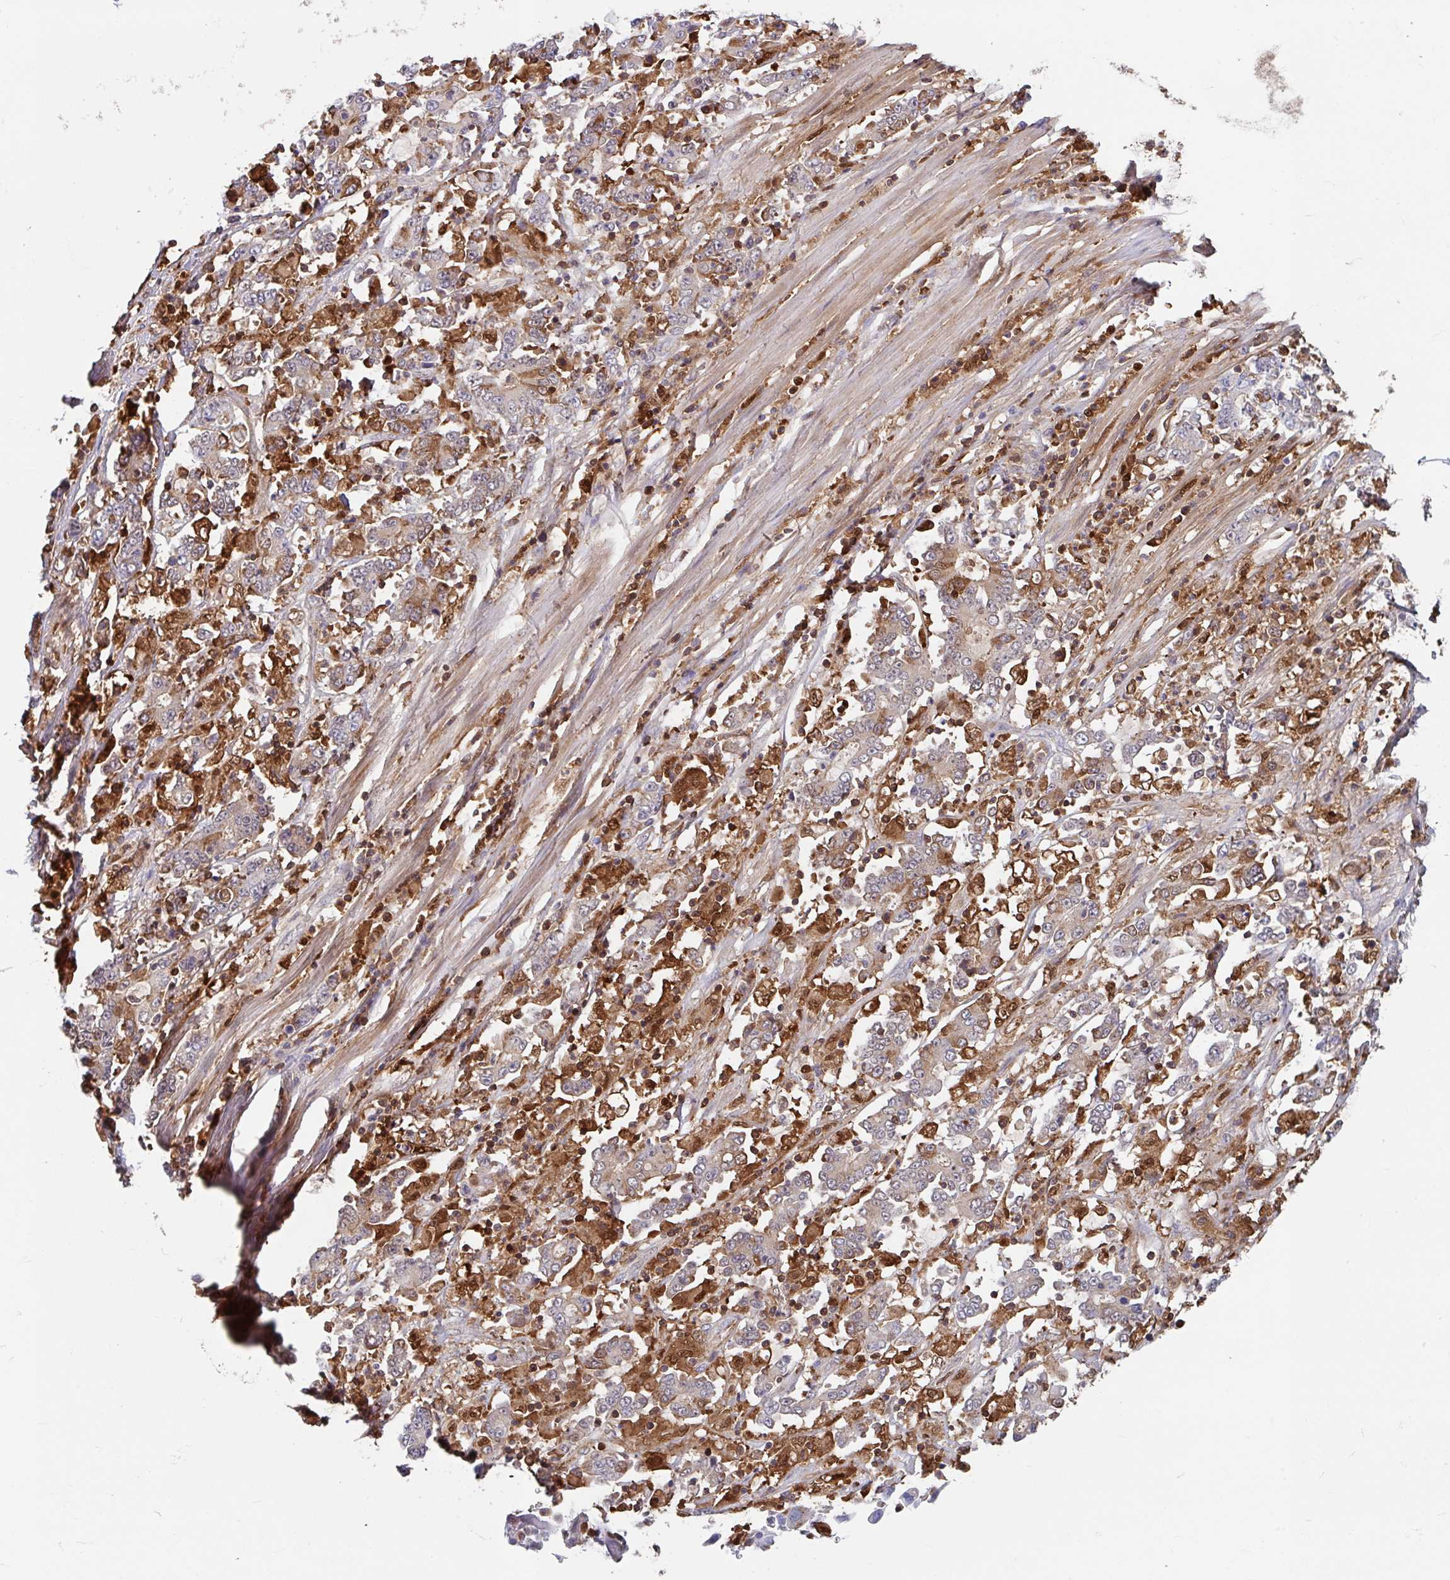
{"staining": {"intensity": "moderate", "quantity": "<25%", "location": "cytoplasmic/membranous"}, "tissue": "stomach cancer", "cell_type": "Tumor cells", "image_type": "cancer", "snomed": [{"axis": "morphology", "description": "Adenocarcinoma, NOS"}, {"axis": "topography", "description": "Stomach, upper"}], "caption": "Stomach cancer (adenocarcinoma) stained for a protein (brown) shows moderate cytoplasmic/membranous positive staining in approximately <25% of tumor cells.", "gene": "BLVRA", "patient": {"sex": "male", "age": 68}}